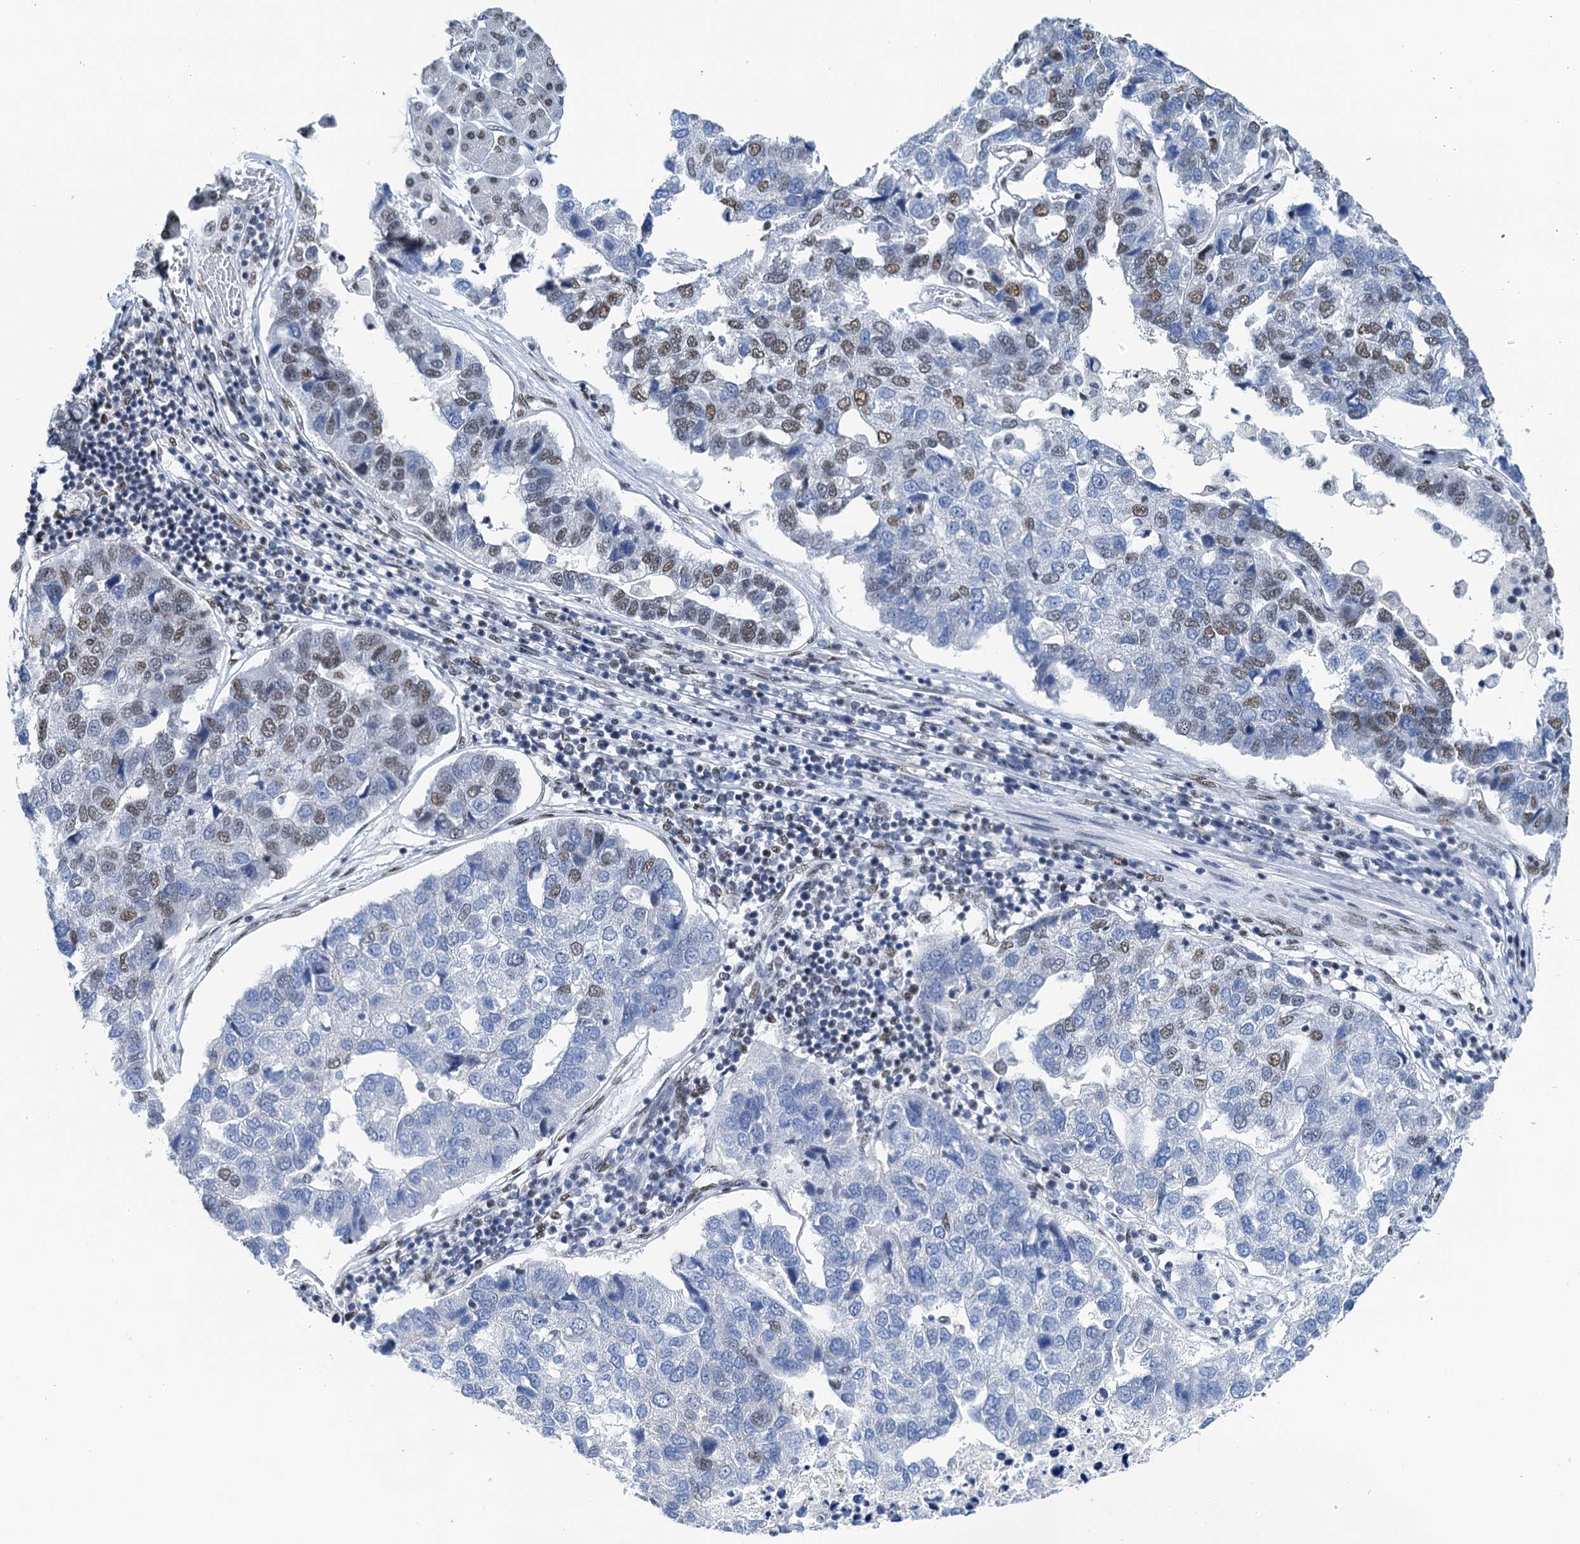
{"staining": {"intensity": "moderate", "quantity": "<25%", "location": "nuclear"}, "tissue": "pancreatic cancer", "cell_type": "Tumor cells", "image_type": "cancer", "snomed": [{"axis": "morphology", "description": "Adenocarcinoma, NOS"}, {"axis": "topography", "description": "Pancreas"}], "caption": "Immunohistochemistry (IHC) staining of pancreatic cancer, which shows low levels of moderate nuclear expression in approximately <25% of tumor cells indicating moderate nuclear protein expression. The staining was performed using DAB (brown) for protein detection and nuclei were counterstained in hematoxylin (blue).", "gene": "SLTM", "patient": {"sex": "female", "age": 61}}